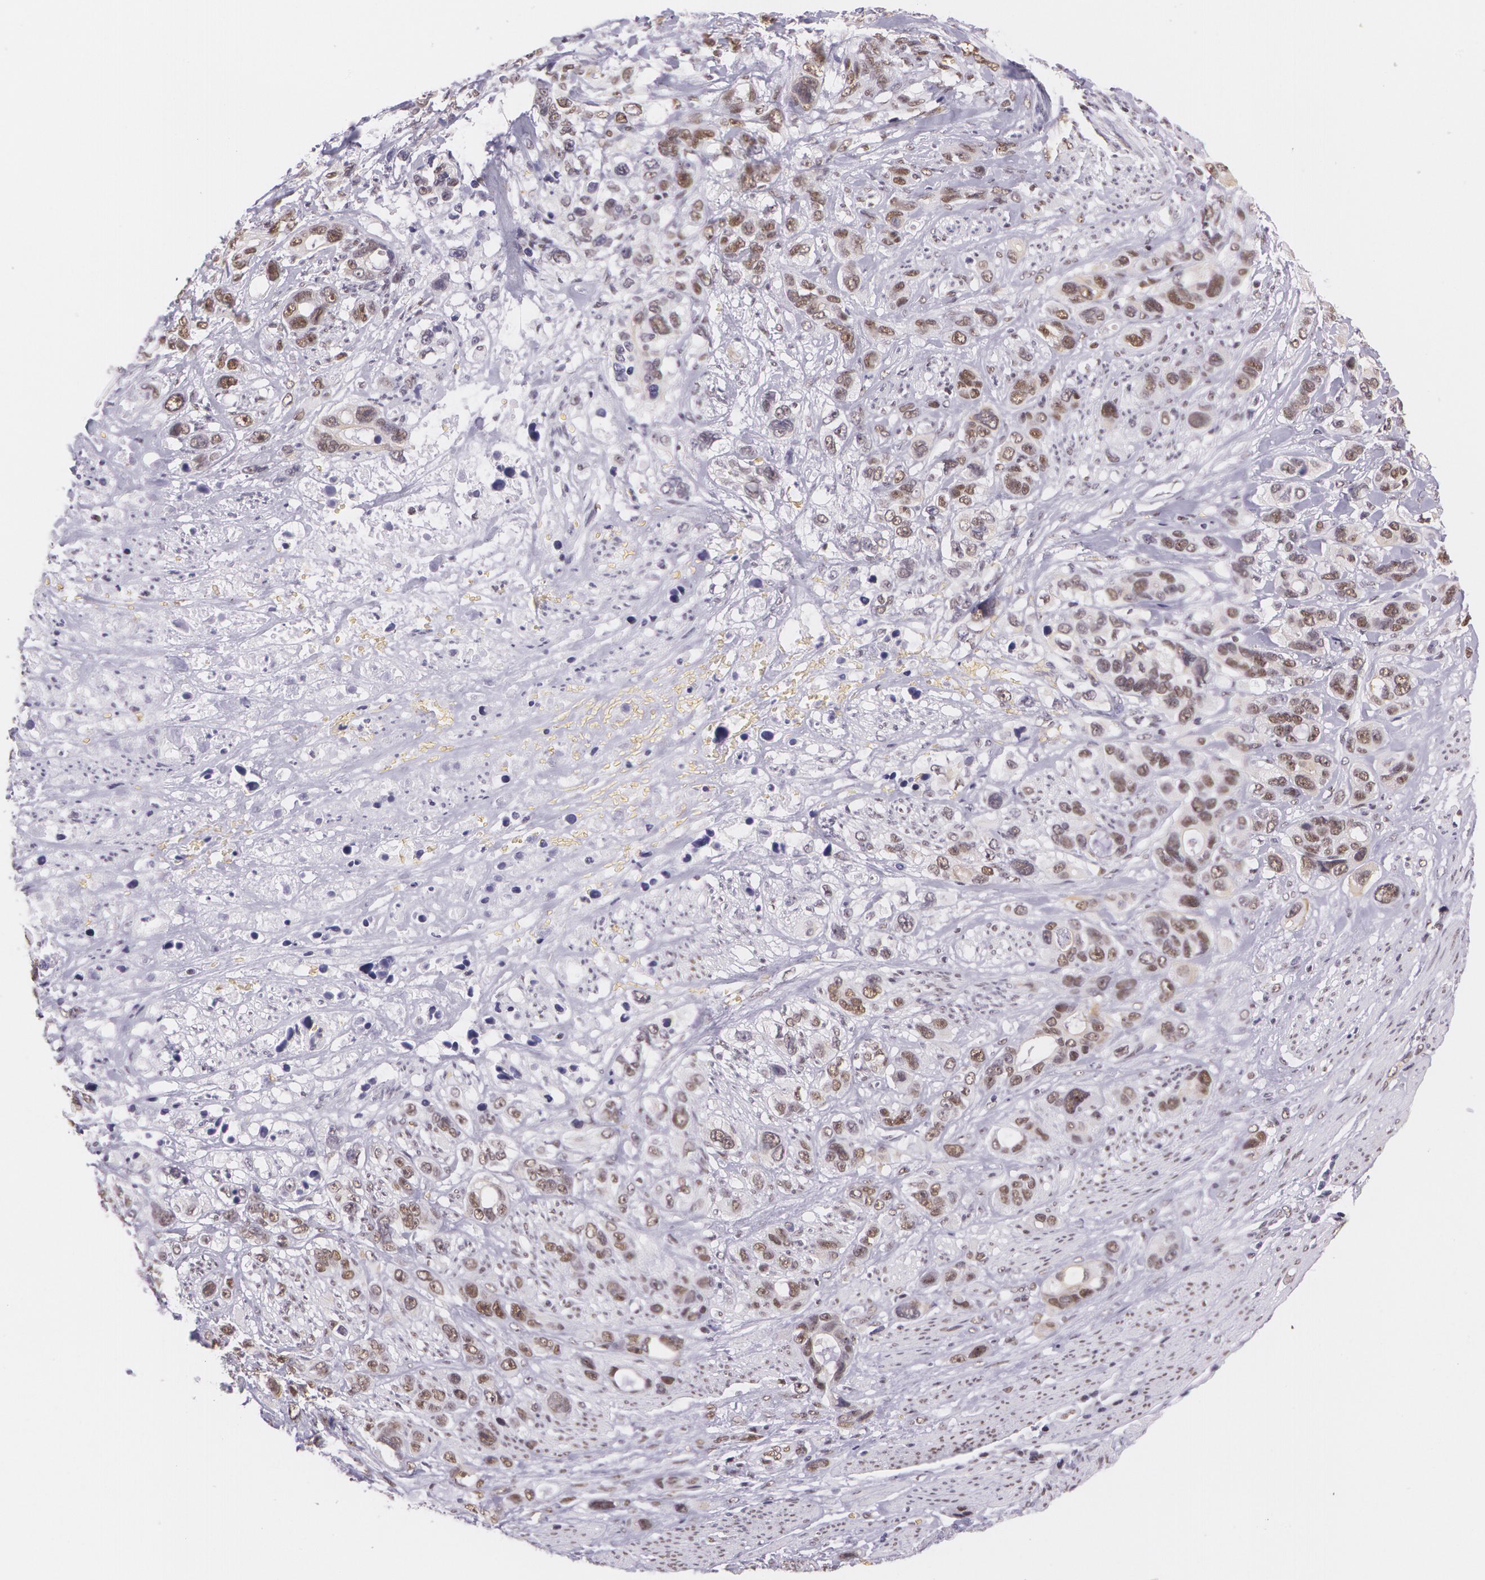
{"staining": {"intensity": "moderate", "quantity": "25%-75%", "location": "cytoplasmic/membranous,nuclear"}, "tissue": "stomach cancer", "cell_type": "Tumor cells", "image_type": "cancer", "snomed": [{"axis": "morphology", "description": "Adenocarcinoma, NOS"}, {"axis": "topography", "description": "Stomach, upper"}], "caption": "Tumor cells demonstrate medium levels of moderate cytoplasmic/membranous and nuclear staining in approximately 25%-75% of cells in stomach cancer (adenocarcinoma). The protein of interest is stained brown, and the nuclei are stained in blue (DAB (3,3'-diaminobenzidine) IHC with brightfield microscopy, high magnification).", "gene": "NBN", "patient": {"sex": "male", "age": 47}}